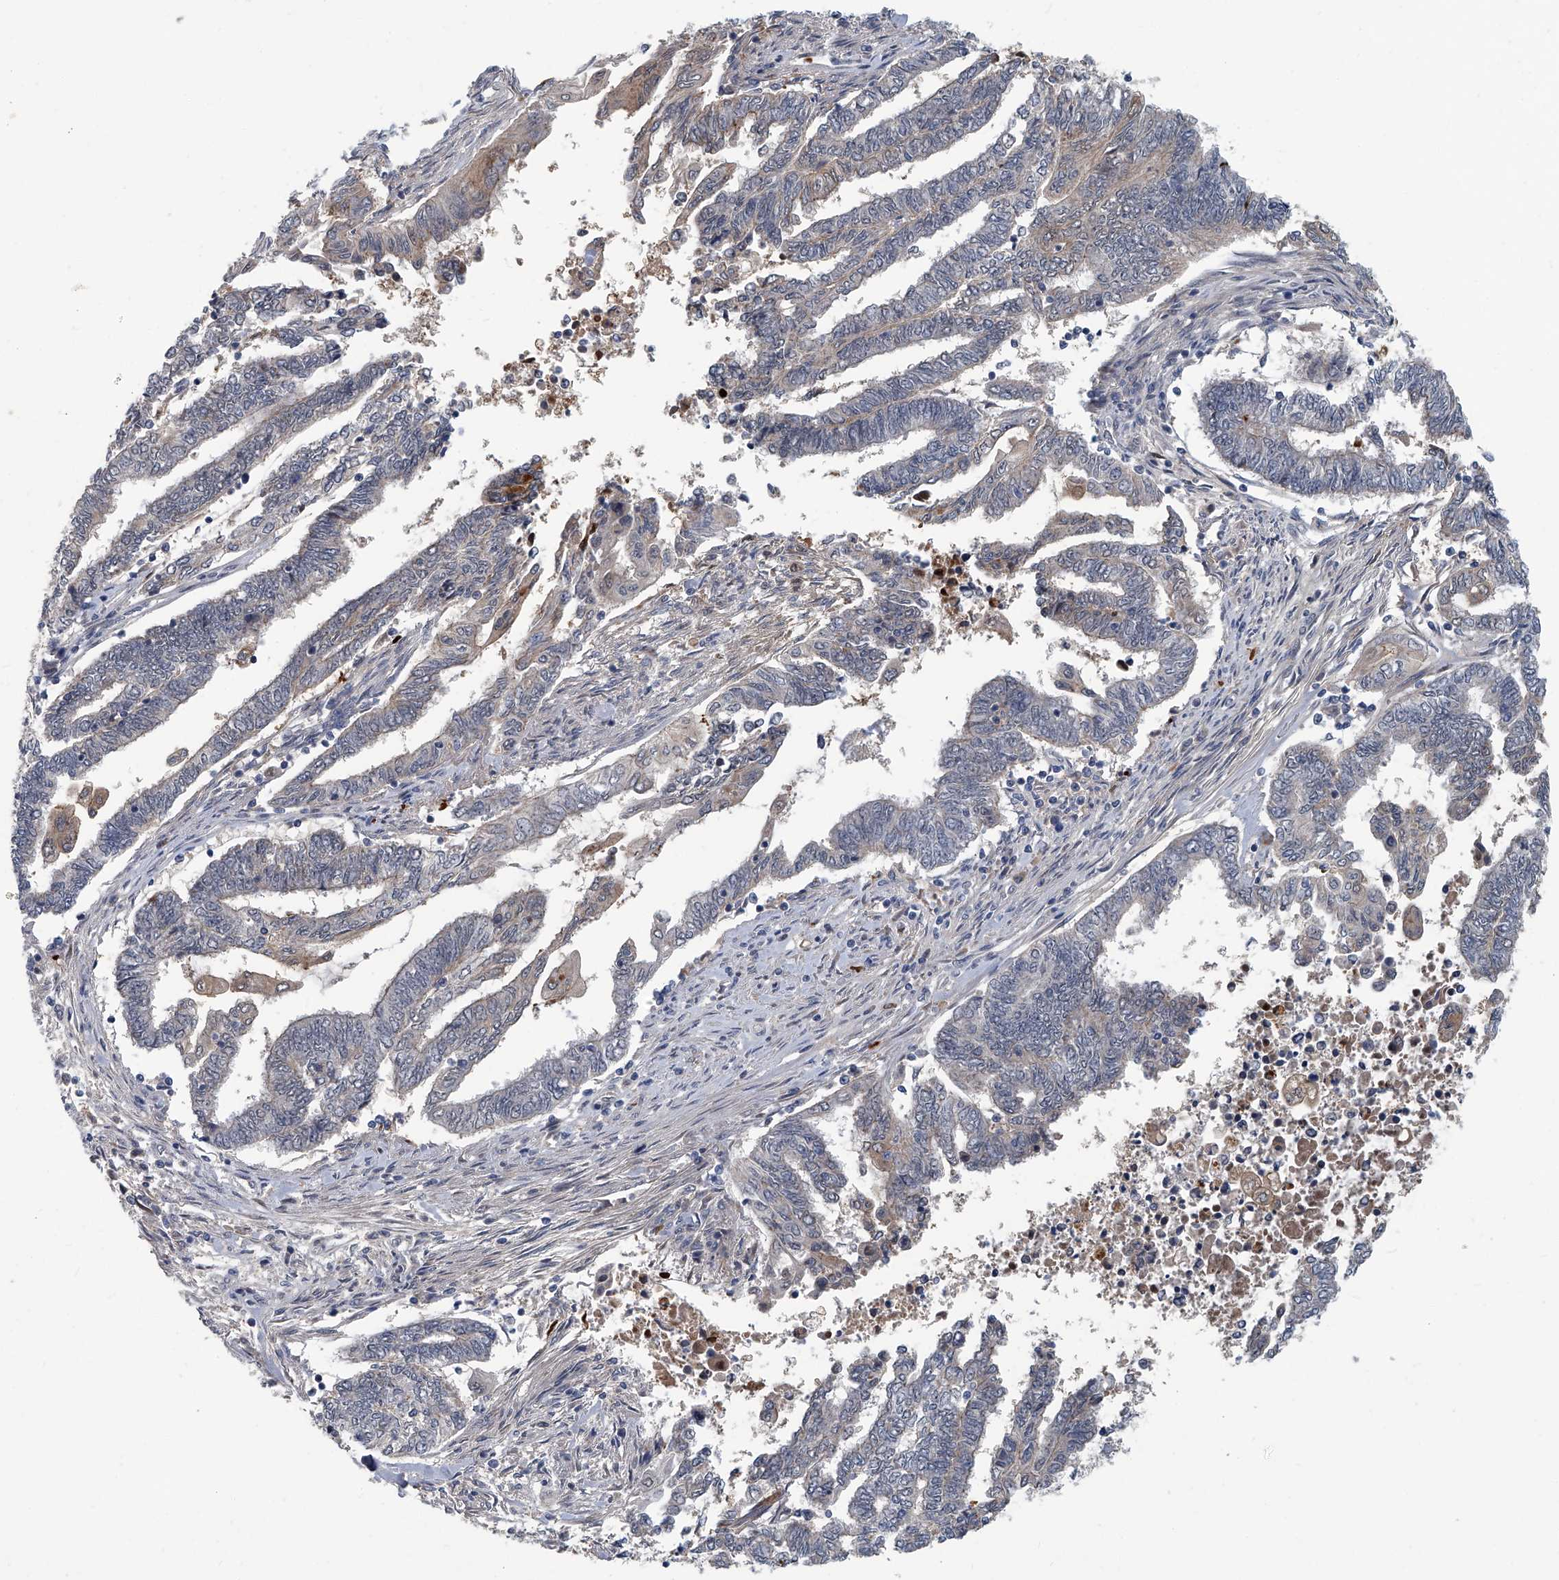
{"staining": {"intensity": "negative", "quantity": "none", "location": "none"}, "tissue": "endometrial cancer", "cell_type": "Tumor cells", "image_type": "cancer", "snomed": [{"axis": "morphology", "description": "Adenocarcinoma, NOS"}, {"axis": "topography", "description": "Uterus"}, {"axis": "topography", "description": "Endometrium"}], "caption": "Immunohistochemistry (IHC) of human endometrial cancer exhibits no positivity in tumor cells. (Stains: DAB IHC with hematoxylin counter stain, Microscopy: brightfield microscopy at high magnification).", "gene": "AKNAD1", "patient": {"sex": "female", "age": 70}}